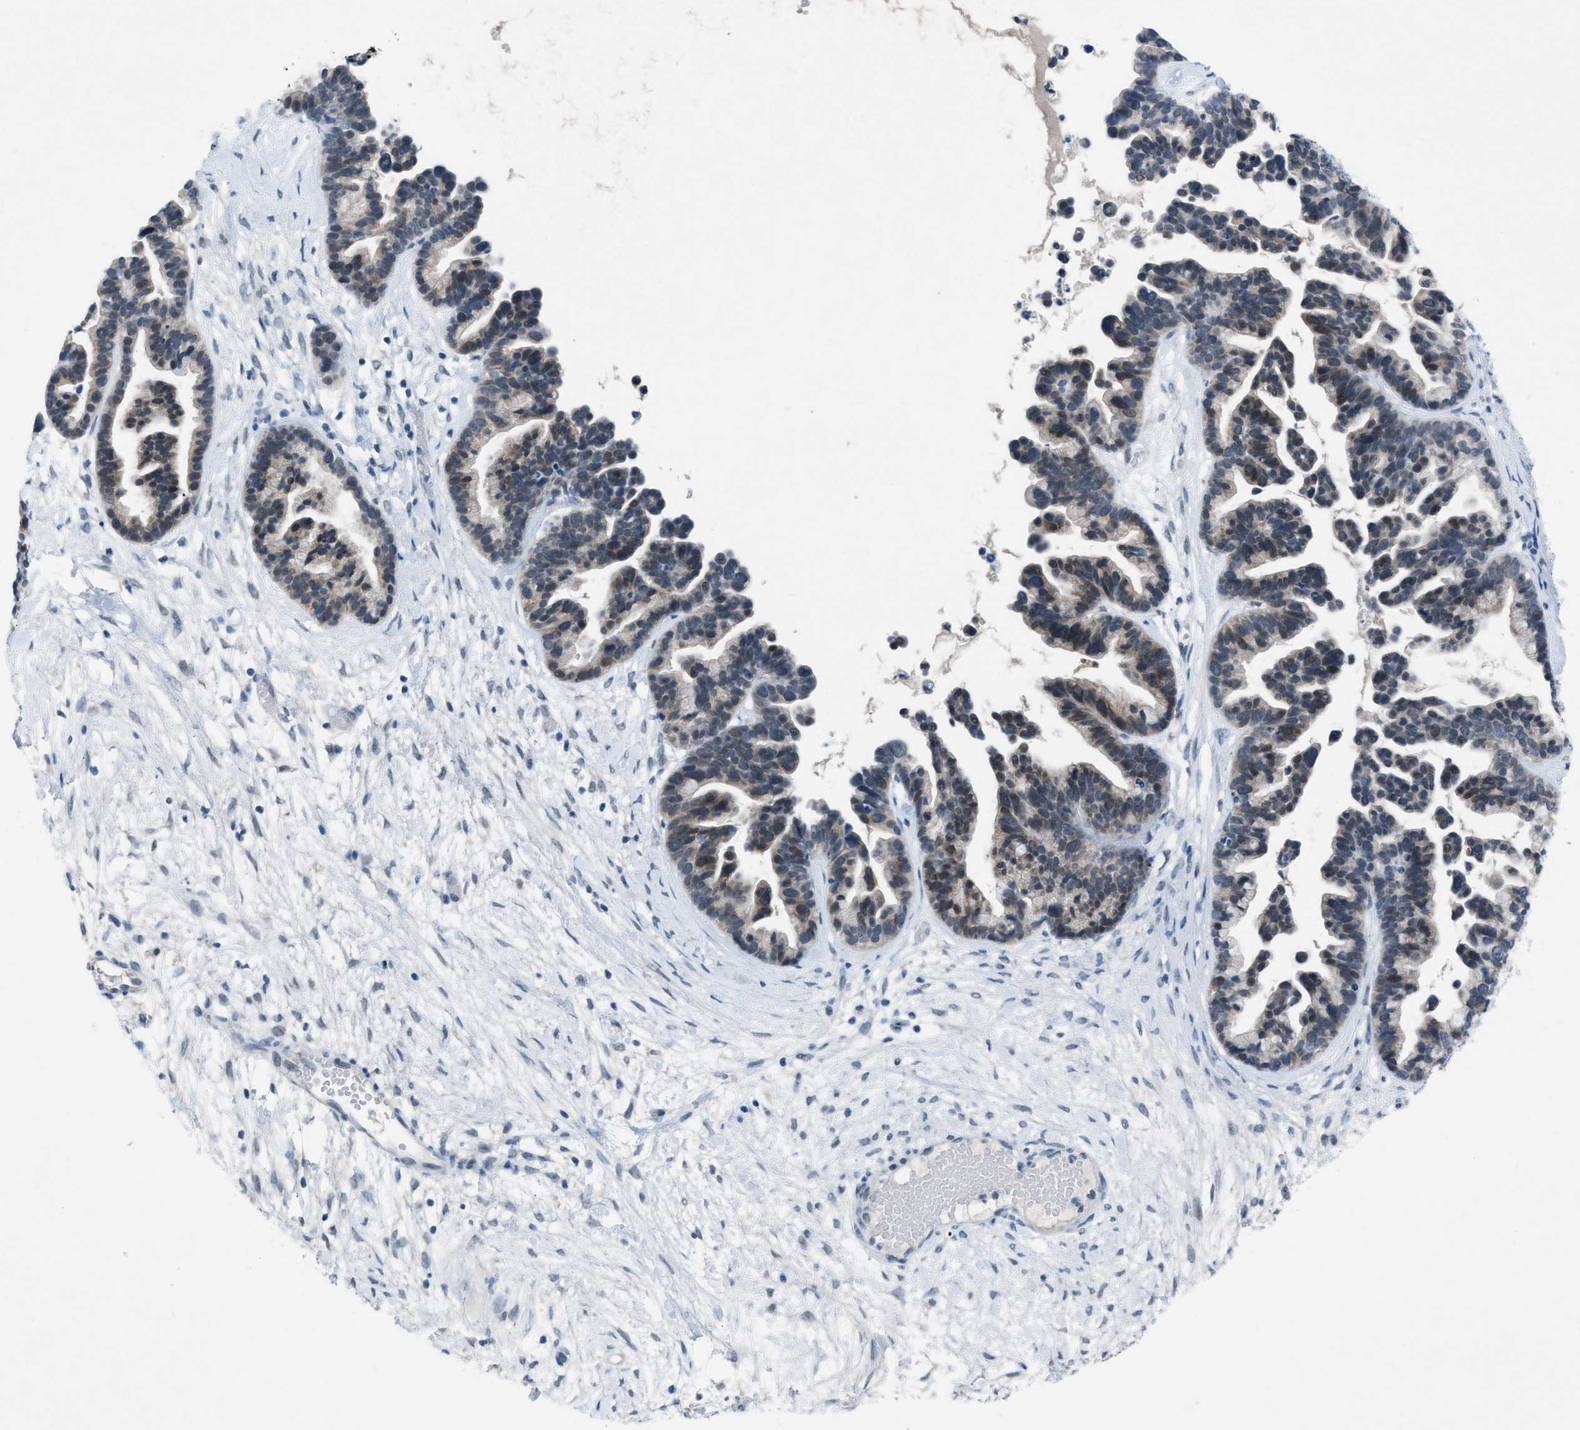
{"staining": {"intensity": "weak", "quantity": "25%-75%", "location": "cytoplasmic/membranous,nuclear"}, "tissue": "ovarian cancer", "cell_type": "Tumor cells", "image_type": "cancer", "snomed": [{"axis": "morphology", "description": "Cystadenocarcinoma, serous, NOS"}, {"axis": "topography", "description": "Ovary"}], "caption": "Immunohistochemistry micrograph of ovarian cancer (serous cystadenocarcinoma) stained for a protein (brown), which demonstrates low levels of weak cytoplasmic/membranous and nuclear positivity in approximately 25%-75% of tumor cells.", "gene": "ANAPC11", "patient": {"sex": "female", "age": 56}}